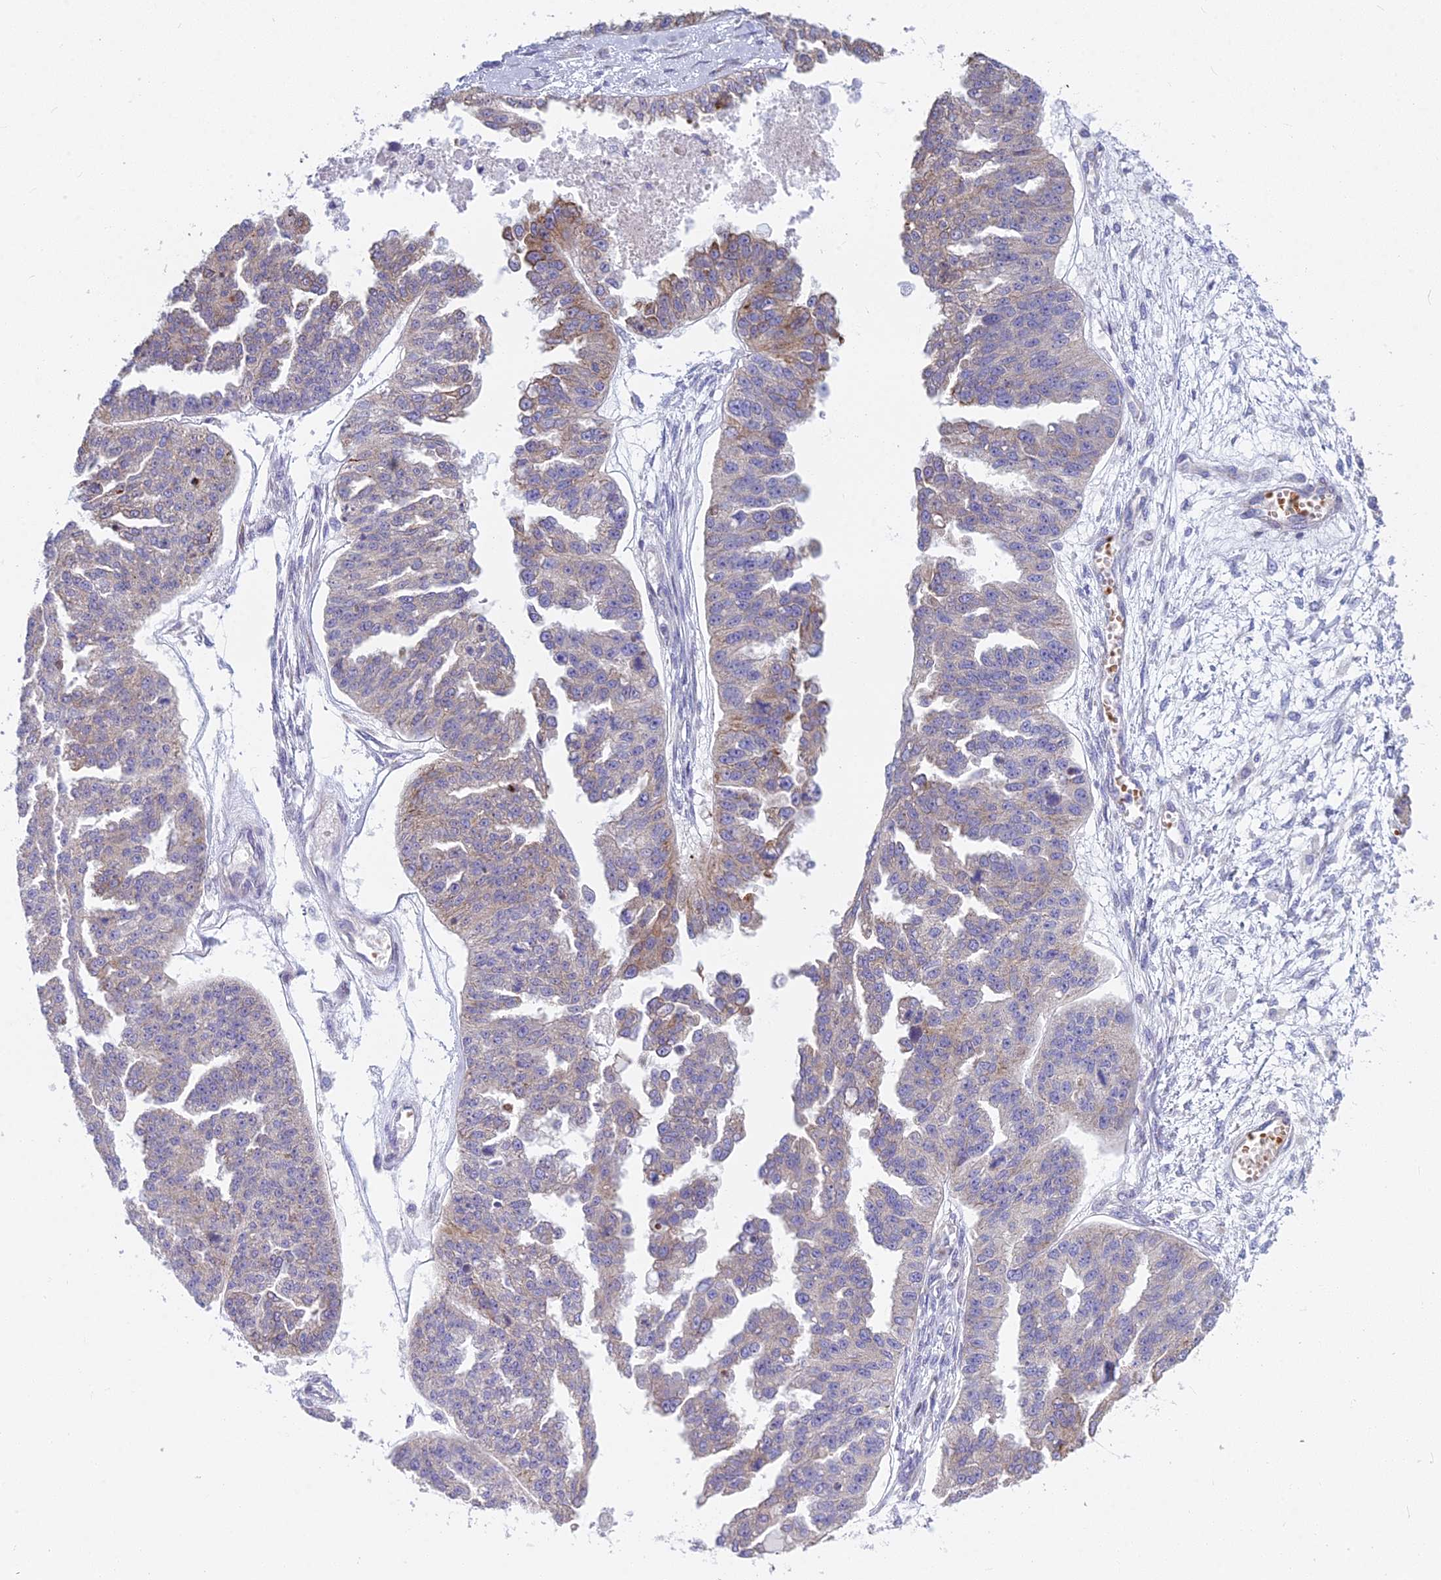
{"staining": {"intensity": "weak", "quantity": "<25%", "location": "cytoplasmic/membranous"}, "tissue": "ovarian cancer", "cell_type": "Tumor cells", "image_type": "cancer", "snomed": [{"axis": "morphology", "description": "Cystadenocarcinoma, serous, NOS"}, {"axis": "topography", "description": "Ovary"}], "caption": "IHC micrograph of ovarian cancer (serous cystadenocarcinoma) stained for a protein (brown), which shows no staining in tumor cells.", "gene": "PCDHB14", "patient": {"sex": "female", "age": 58}}